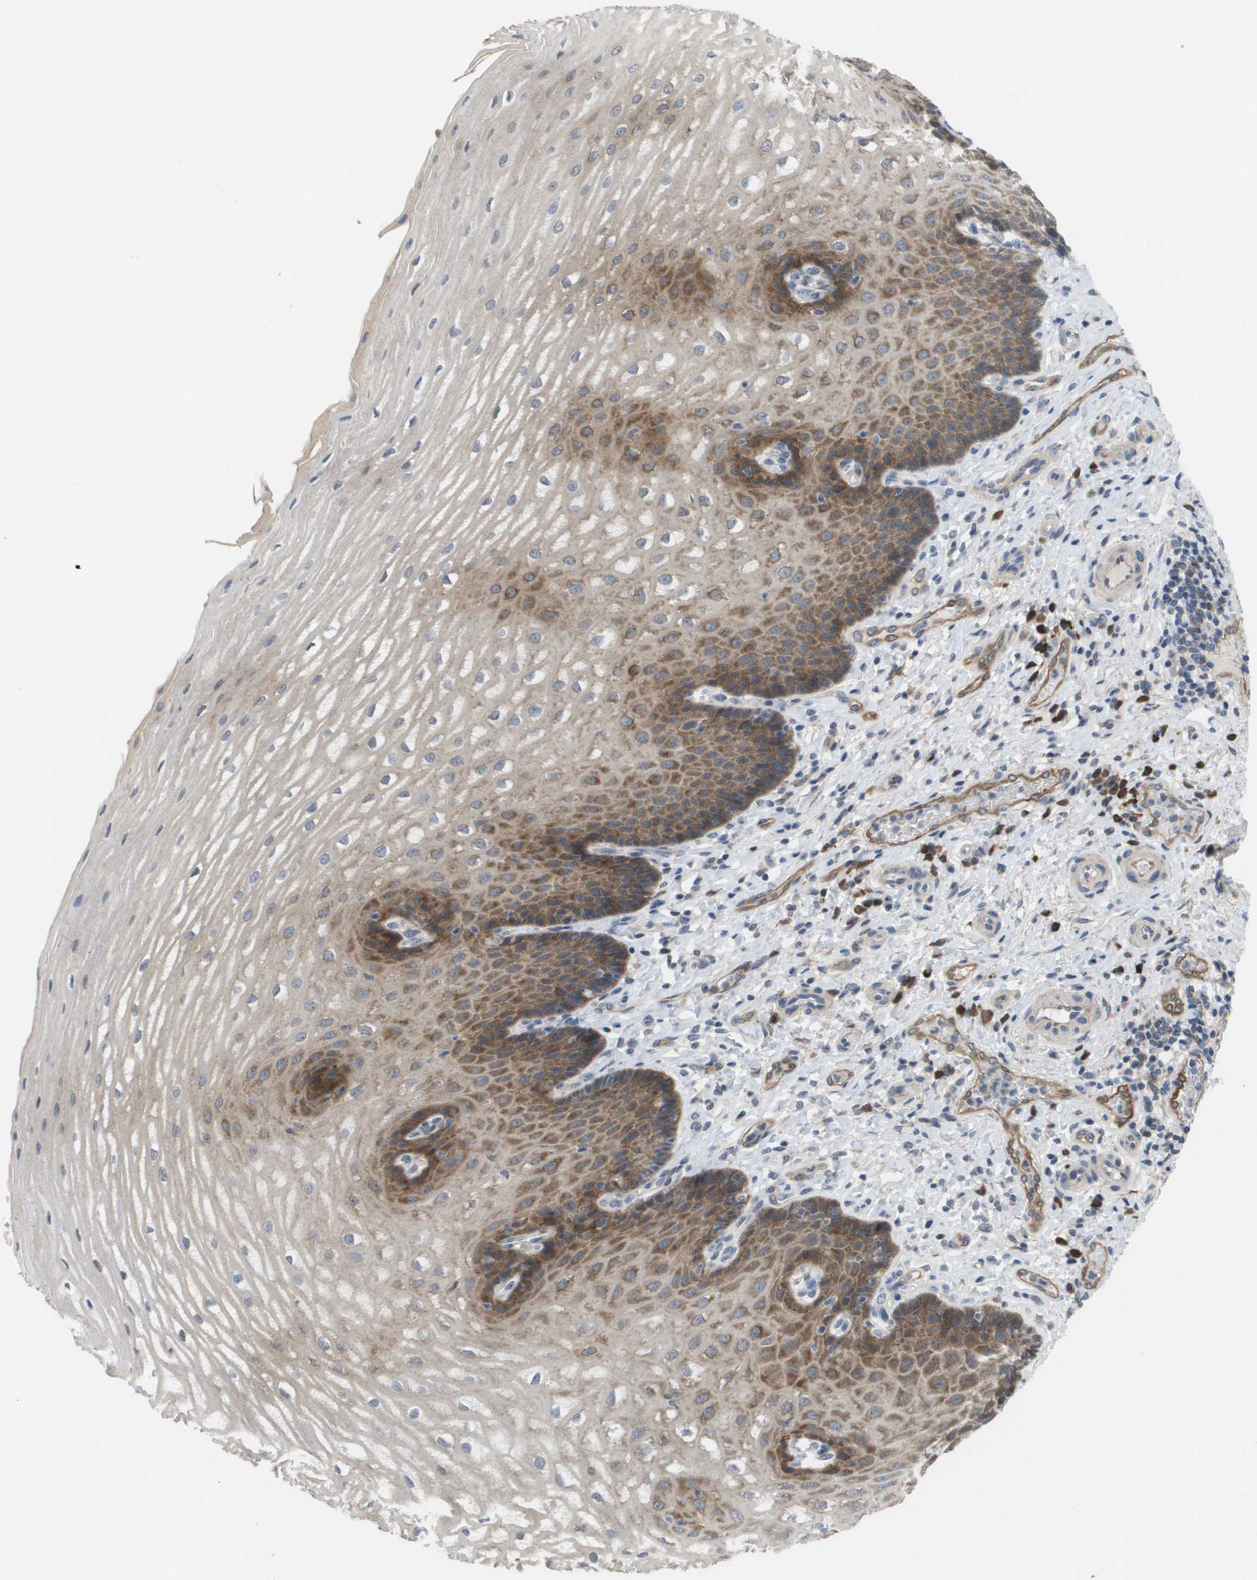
{"staining": {"intensity": "moderate", "quantity": "25%-75%", "location": "cytoplasmic/membranous"}, "tissue": "esophagus", "cell_type": "Squamous epithelial cells", "image_type": "normal", "snomed": [{"axis": "morphology", "description": "Normal tissue, NOS"}, {"axis": "topography", "description": "Esophagus"}], "caption": "Unremarkable esophagus displays moderate cytoplasmic/membranous positivity in about 25%-75% of squamous epithelial cells.", "gene": "MARCHF8", "patient": {"sex": "male", "age": 54}}